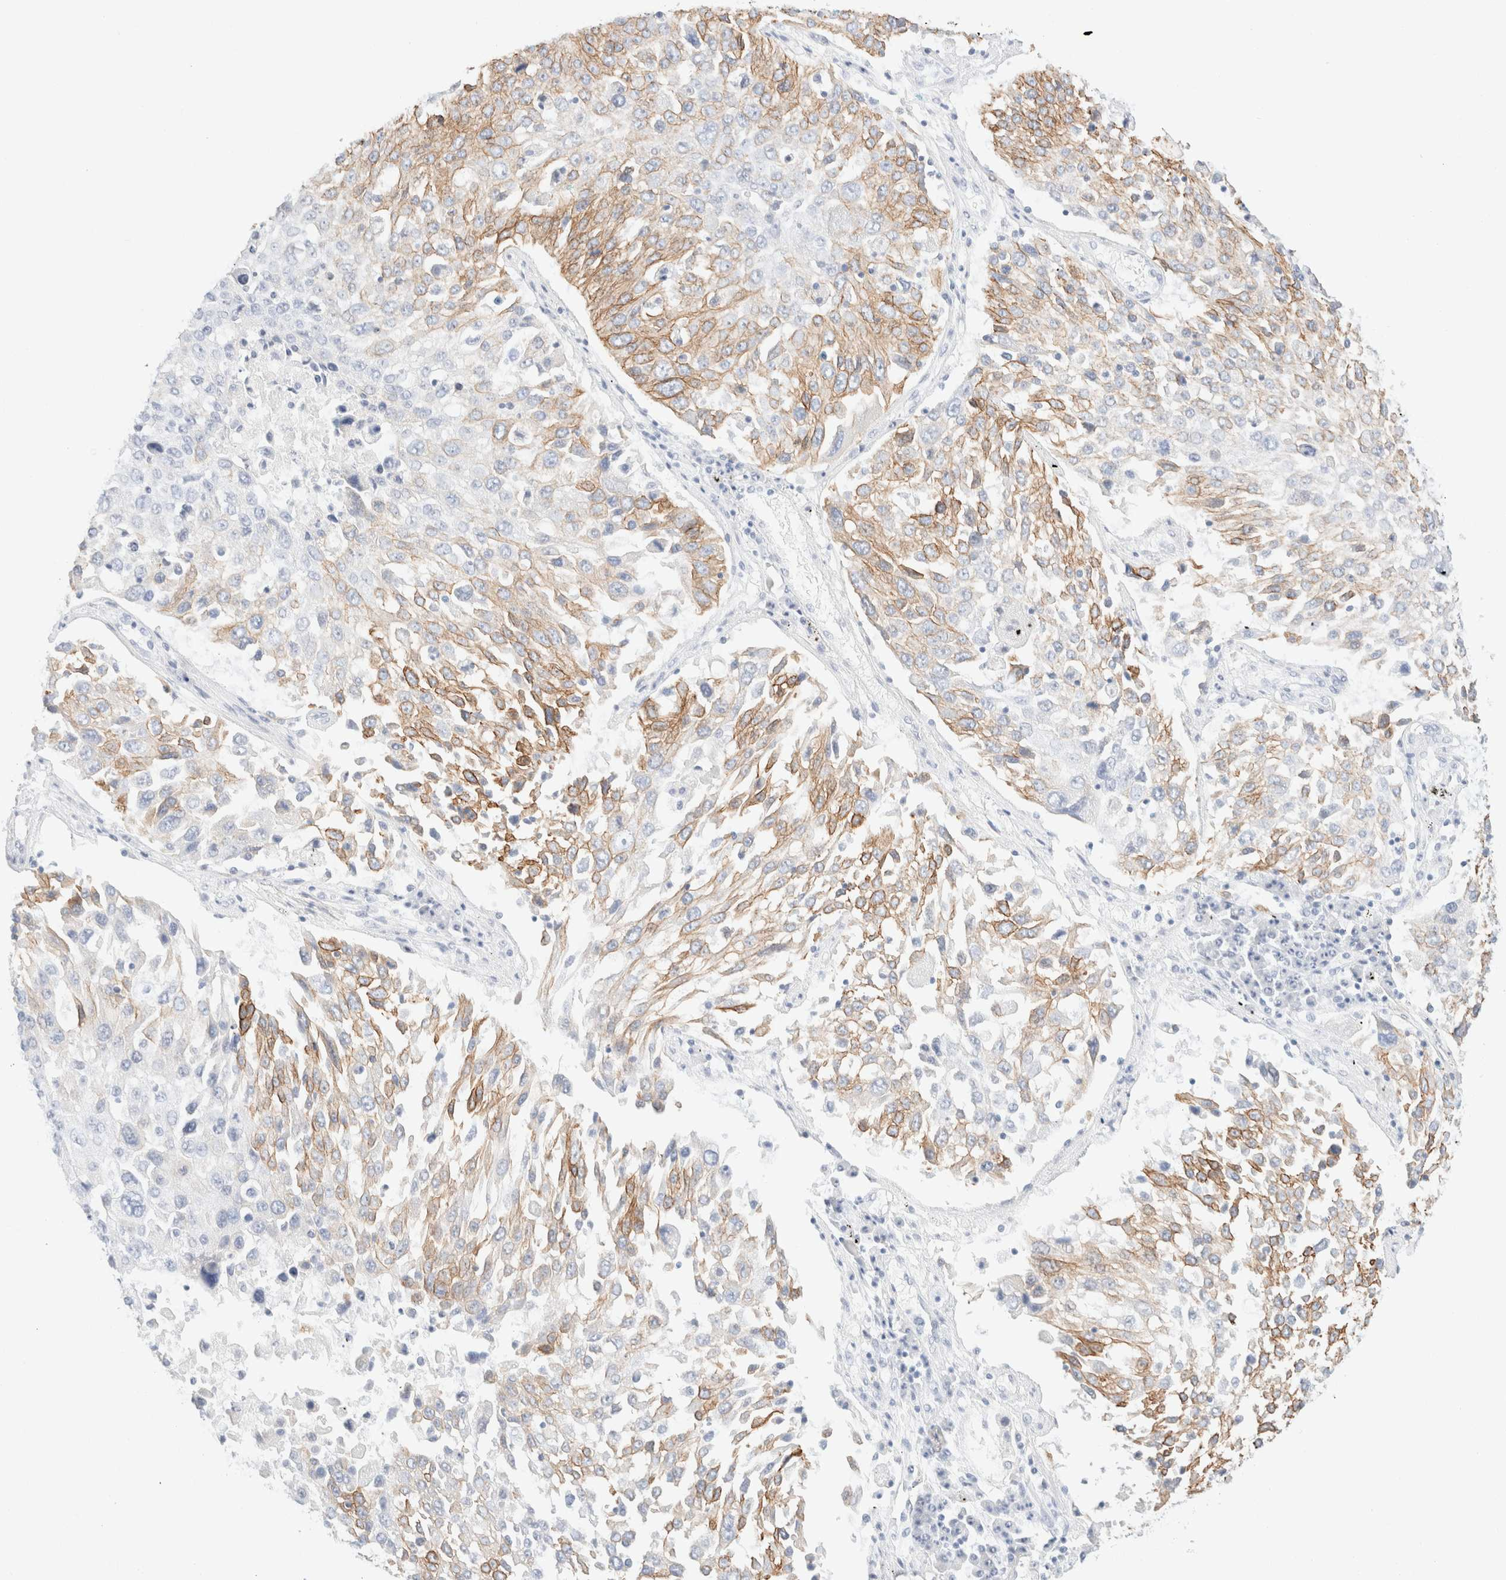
{"staining": {"intensity": "moderate", "quantity": "25%-75%", "location": "cytoplasmic/membranous"}, "tissue": "lung cancer", "cell_type": "Tumor cells", "image_type": "cancer", "snomed": [{"axis": "morphology", "description": "Squamous cell carcinoma, NOS"}, {"axis": "topography", "description": "Lung"}], "caption": "There is medium levels of moderate cytoplasmic/membranous staining in tumor cells of squamous cell carcinoma (lung), as demonstrated by immunohistochemical staining (brown color).", "gene": "KRT15", "patient": {"sex": "male", "age": 65}}